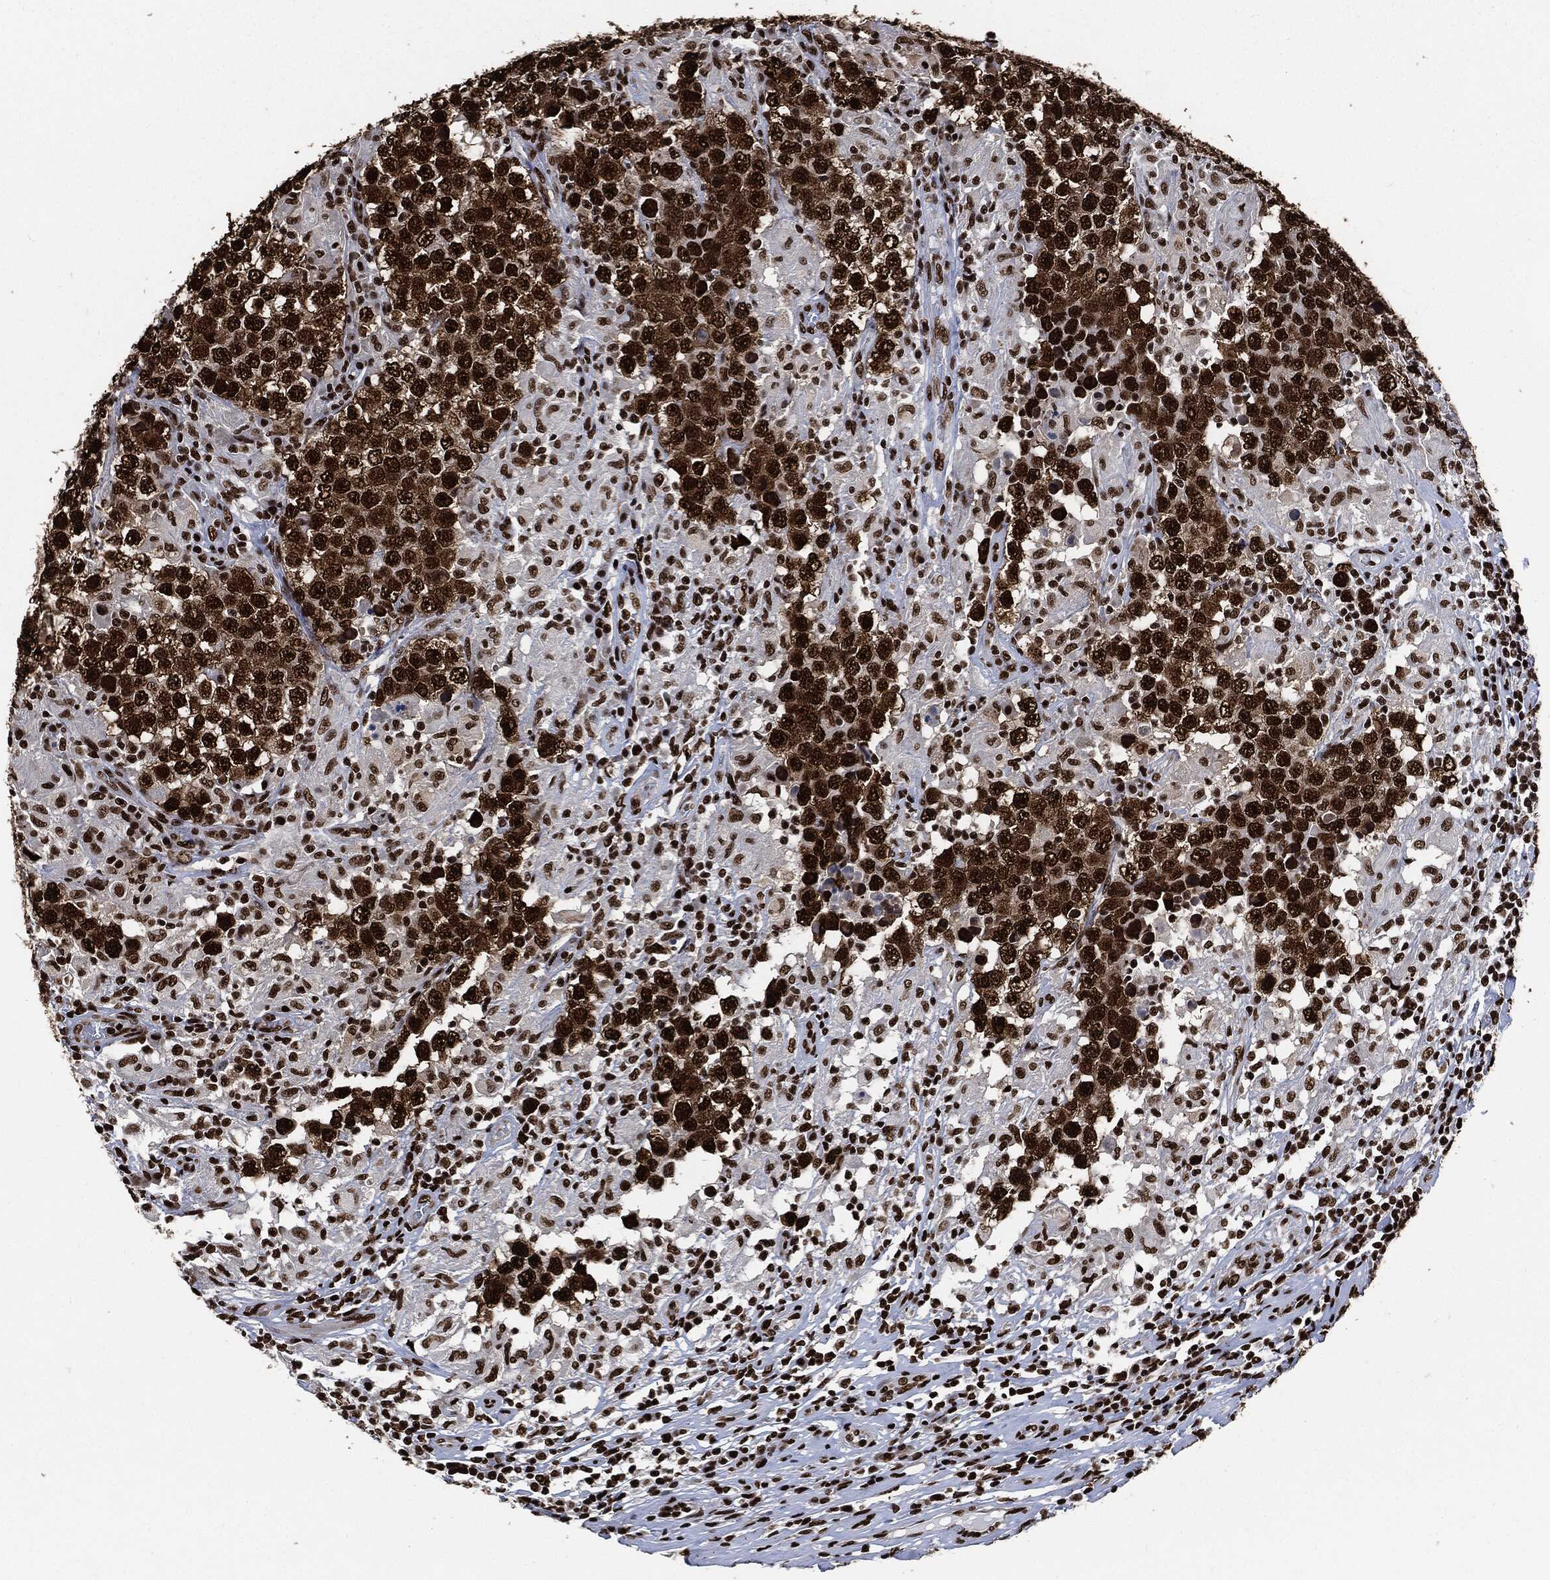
{"staining": {"intensity": "strong", "quantity": ">75%", "location": "nuclear"}, "tissue": "testis cancer", "cell_type": "Tumor cells", "image_type": "cancer", "snomed": [{"axis": "morphology", "description": "Seminoma, NOS"}, {"axis": "morphology", "description": "Carcinoma, Embryonal, NOS"}, {"axis": "topography", "description": "Testis"}], "caption": "A micrograph showing strong nuclear expression in about >75% of tumor cells in testis cancer (embryonal carcinoma), as visualized by brown immunohistochemical staining.", "gene": "RECQL", "patient": {"sex": "male", "age": 41}}